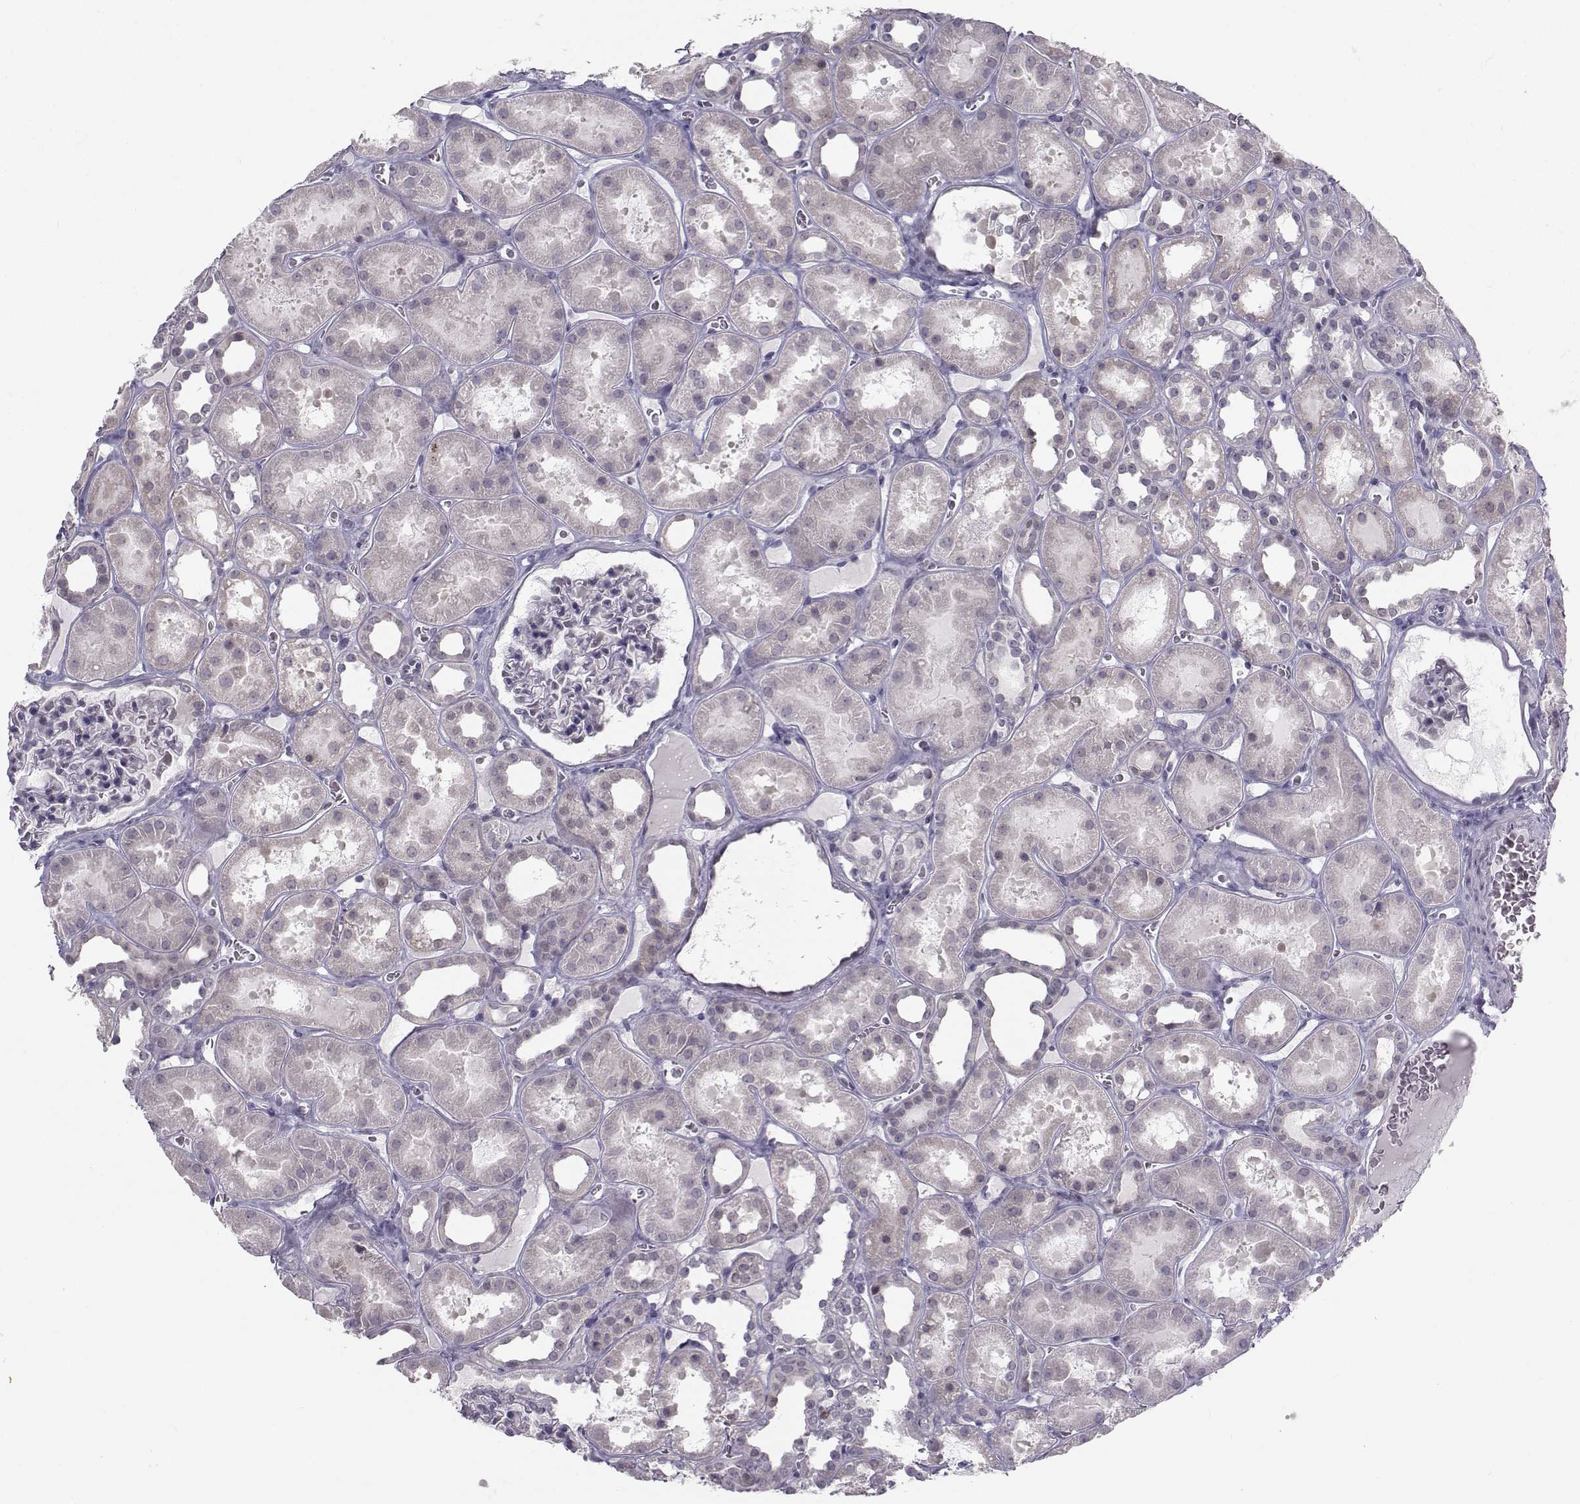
{"staining": {"intensity": "negative", "quantity": "none", "location": "none"}, "tissue": "kidney", "cell_type": "Cells in glomeruli", "image_type": "normal", "snomed": [{"axis": "morphology", "description": "Normal tissue, NOS"}, {"axis": "topography", "description": "Kidney"}], "caption": "Normal kidney was stained to show a protein in brown. There is no significant expression in cells in glomeruli. The staining was performed using DAB to visualize the protein expression in brown, while the nuclei were stained in blue with hematoxylin (Magnification: 20x).", "gene": "LRP8", "patient": {"sex": "female", "age": 41}}